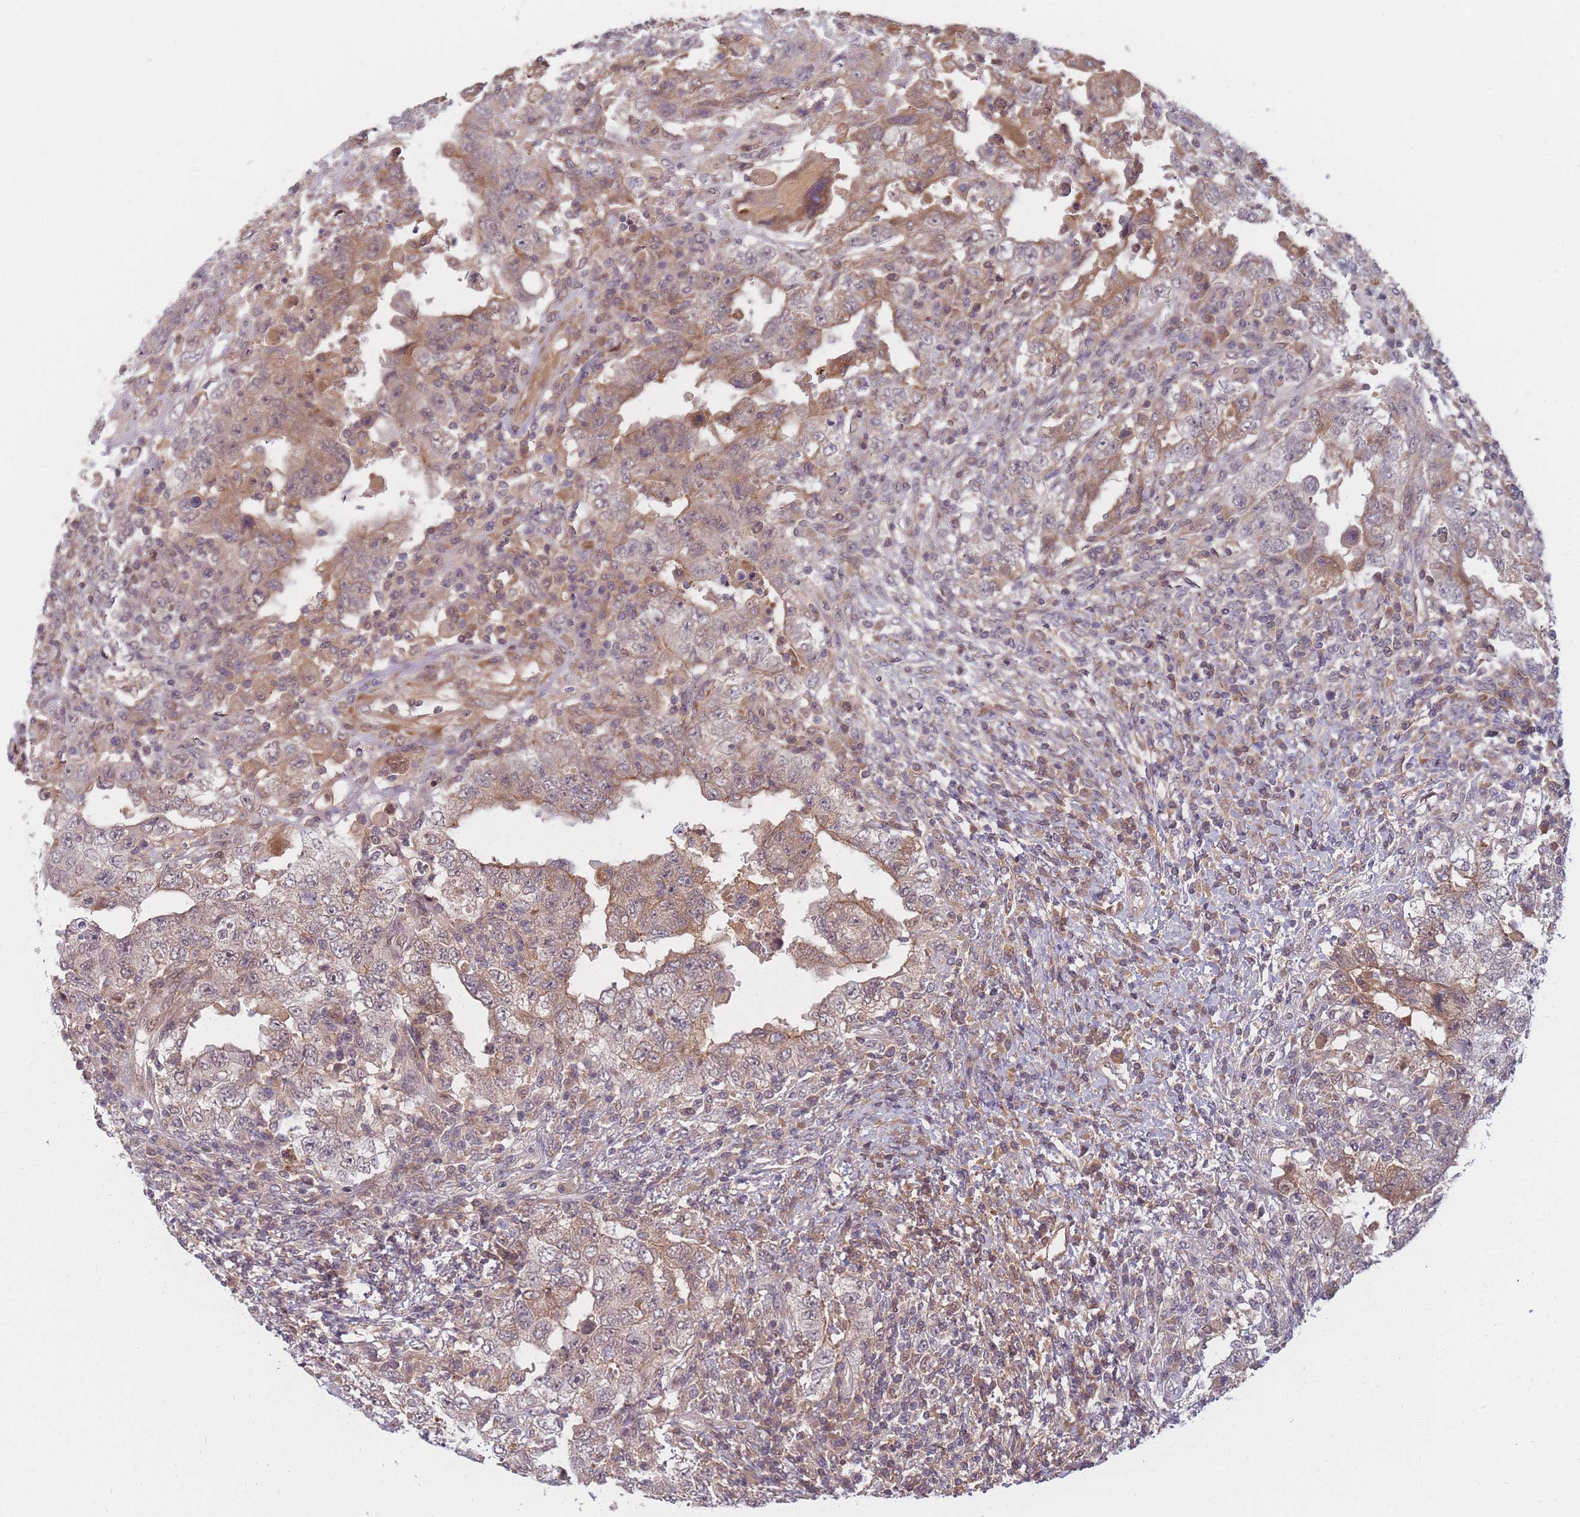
{"staining": {"intensity": "moderate", "quantity": ">75%", "location": "cytoplasmic/membranous"}, "tissue": "testis cancer", "cell_type": "Tumor cells", "image_type": "cancer", "snomed": [{"axis": "morphology", "description": "Carcinoma, Embryonal, NOS"}, {"axis": "topography", "description": "Testis"}], "caption": "A high-resolution photomicrograph shows immunohistochemistry (IHC) staining of testis cancer (embryonal carcinoma), which shows moderate cytoplasmic/membranous positivity in about >75% of tumor cells.", "gene": "FAM153A", "patient": {"sex": "male", "age": 26}}